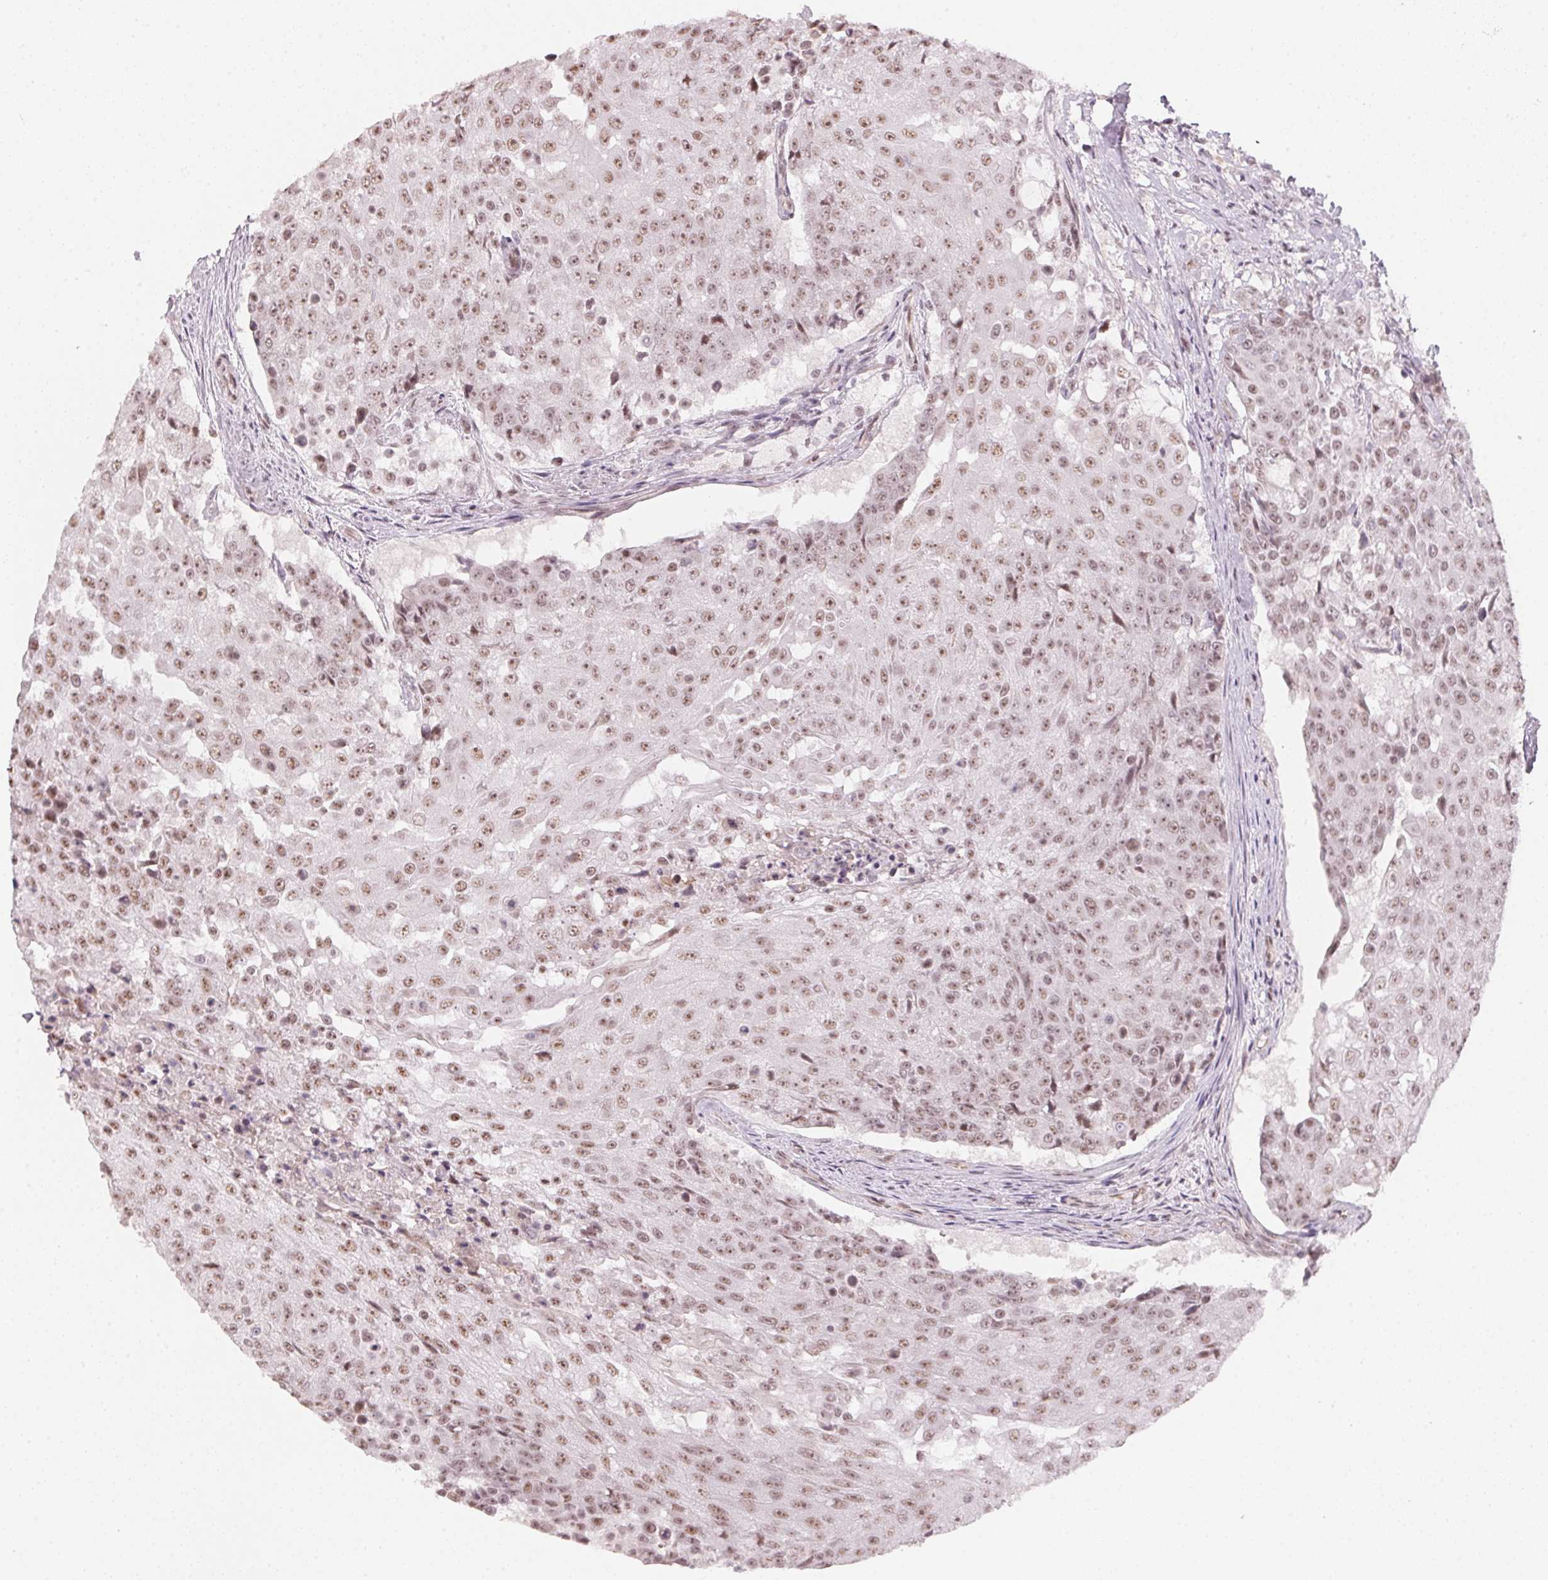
{"staining": {"intensity": "weak", "quantity": ">75%", "location": "nuclear"}, "tissue": "urothelial cancer", "cell_type": "Tumor cells", "image_type": "cancer", "snomed": [{"axis": "morphology", "description": "Urothelial carcinoma, High grade"}, {"axis": "topography", "description": "Urinary bladder"}], "caption": "Urothelial cancer tissue displays weak nuclear expression in about >75% of tumor cells, visualized by immunohistochemistry.", "gene": "KAT6A", "patient": {"sex": "female", "age": 63}}